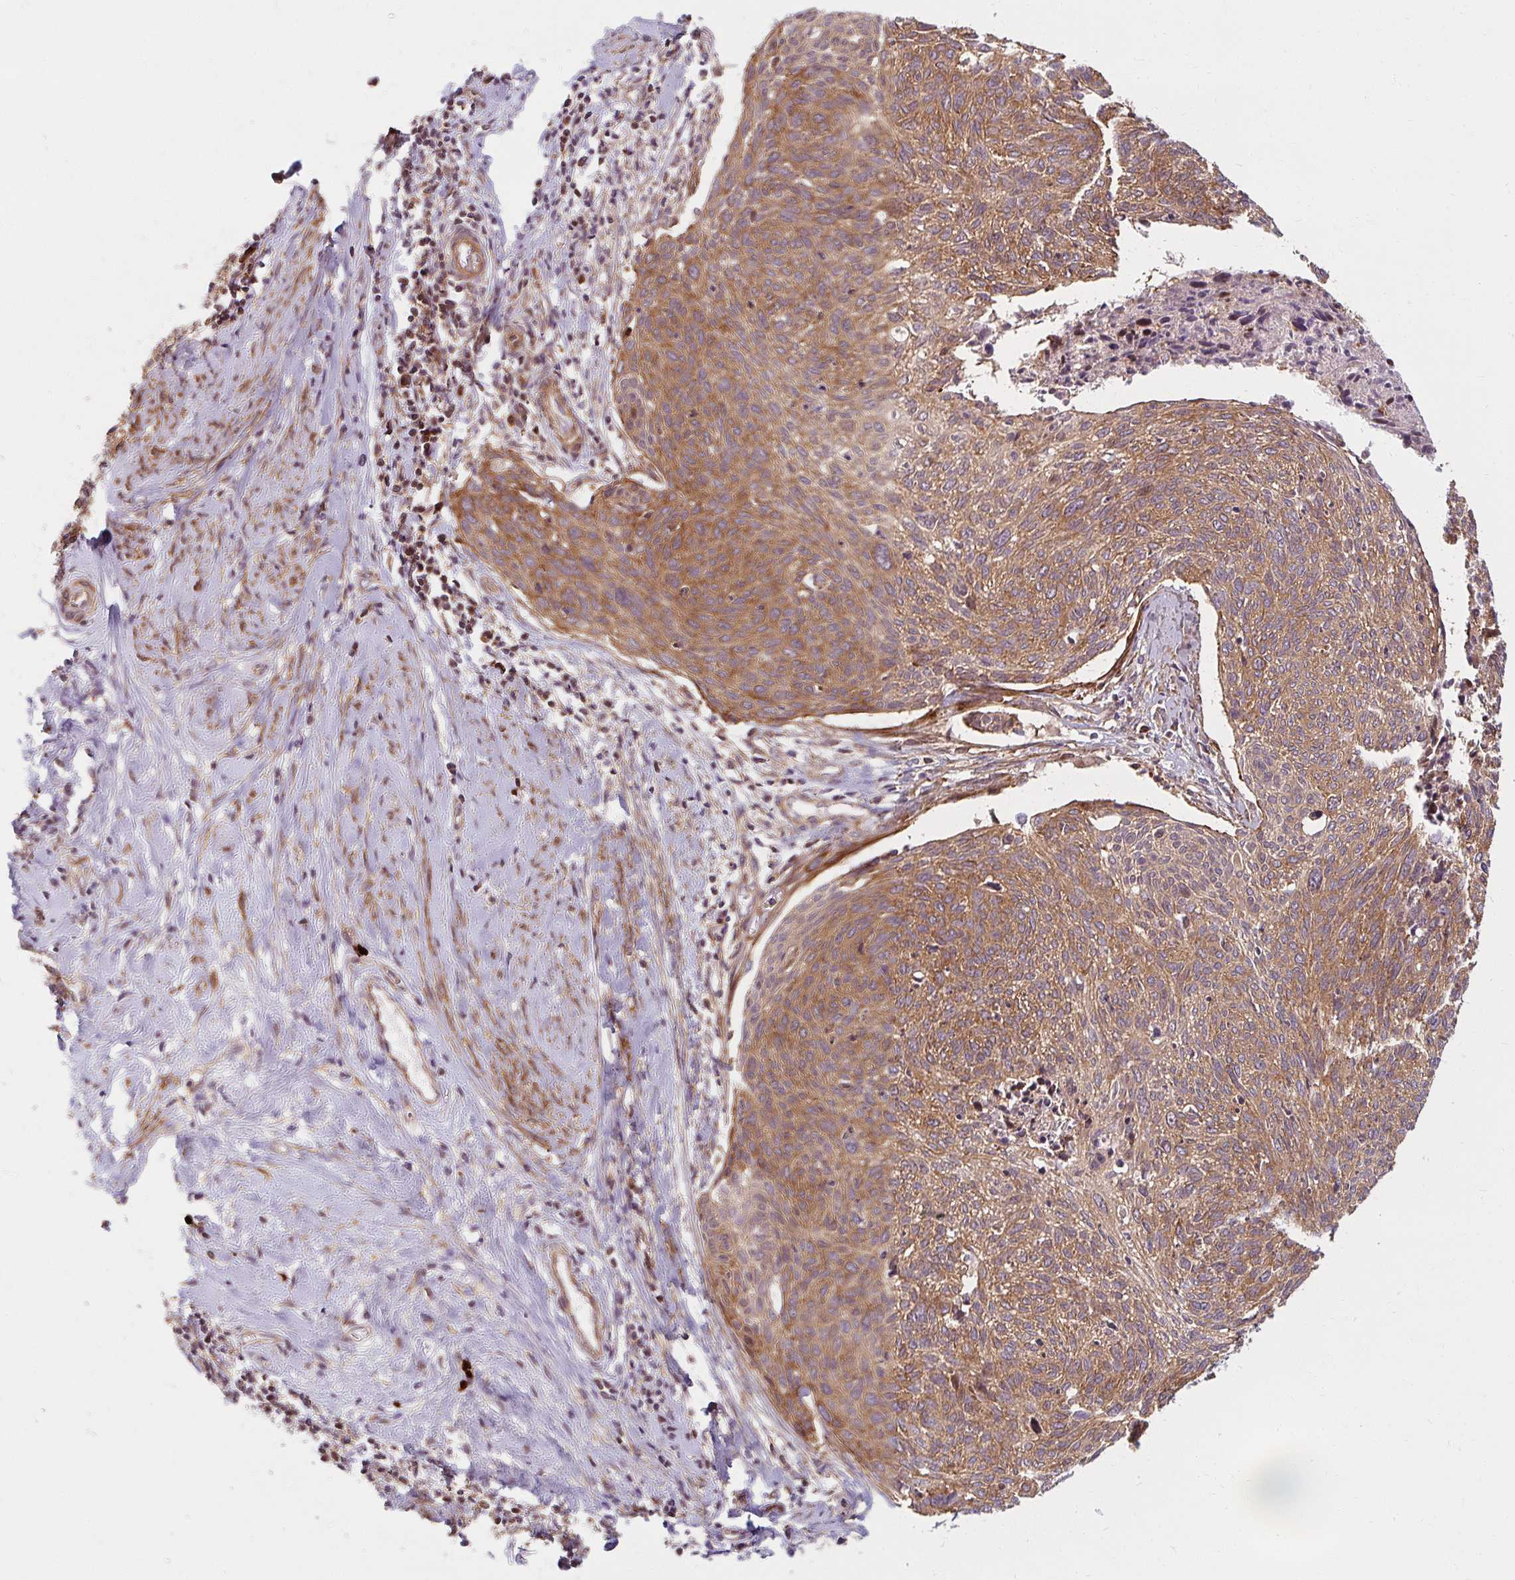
{"staining": {"intensity": "moderate", "quantity": ">75%", "location": "cytoplasmic/membranous"}, "tissue": "cervical cancer", "cell_type": "Tumor cells", "image_type": "cancer", "snomed": [{"axis": "morphology", "description": "Squamous cell carcinoma, NOS"}, {"axis": "topography", "description": "Cervix"}], "caption": "Brown immunohistochemical staining in cervical squamous cell carcinoma displays moderate cytoplasmic/membranous staining in approximately >75% of tumor cells. The staining was performed using DAB to visualize the protein expression in brown, while the nuclei were stained in blue with hematoxylin (Magnification: 20x).", "gene": "BTF3", "patient": {"sex": "female", "age": 49}}